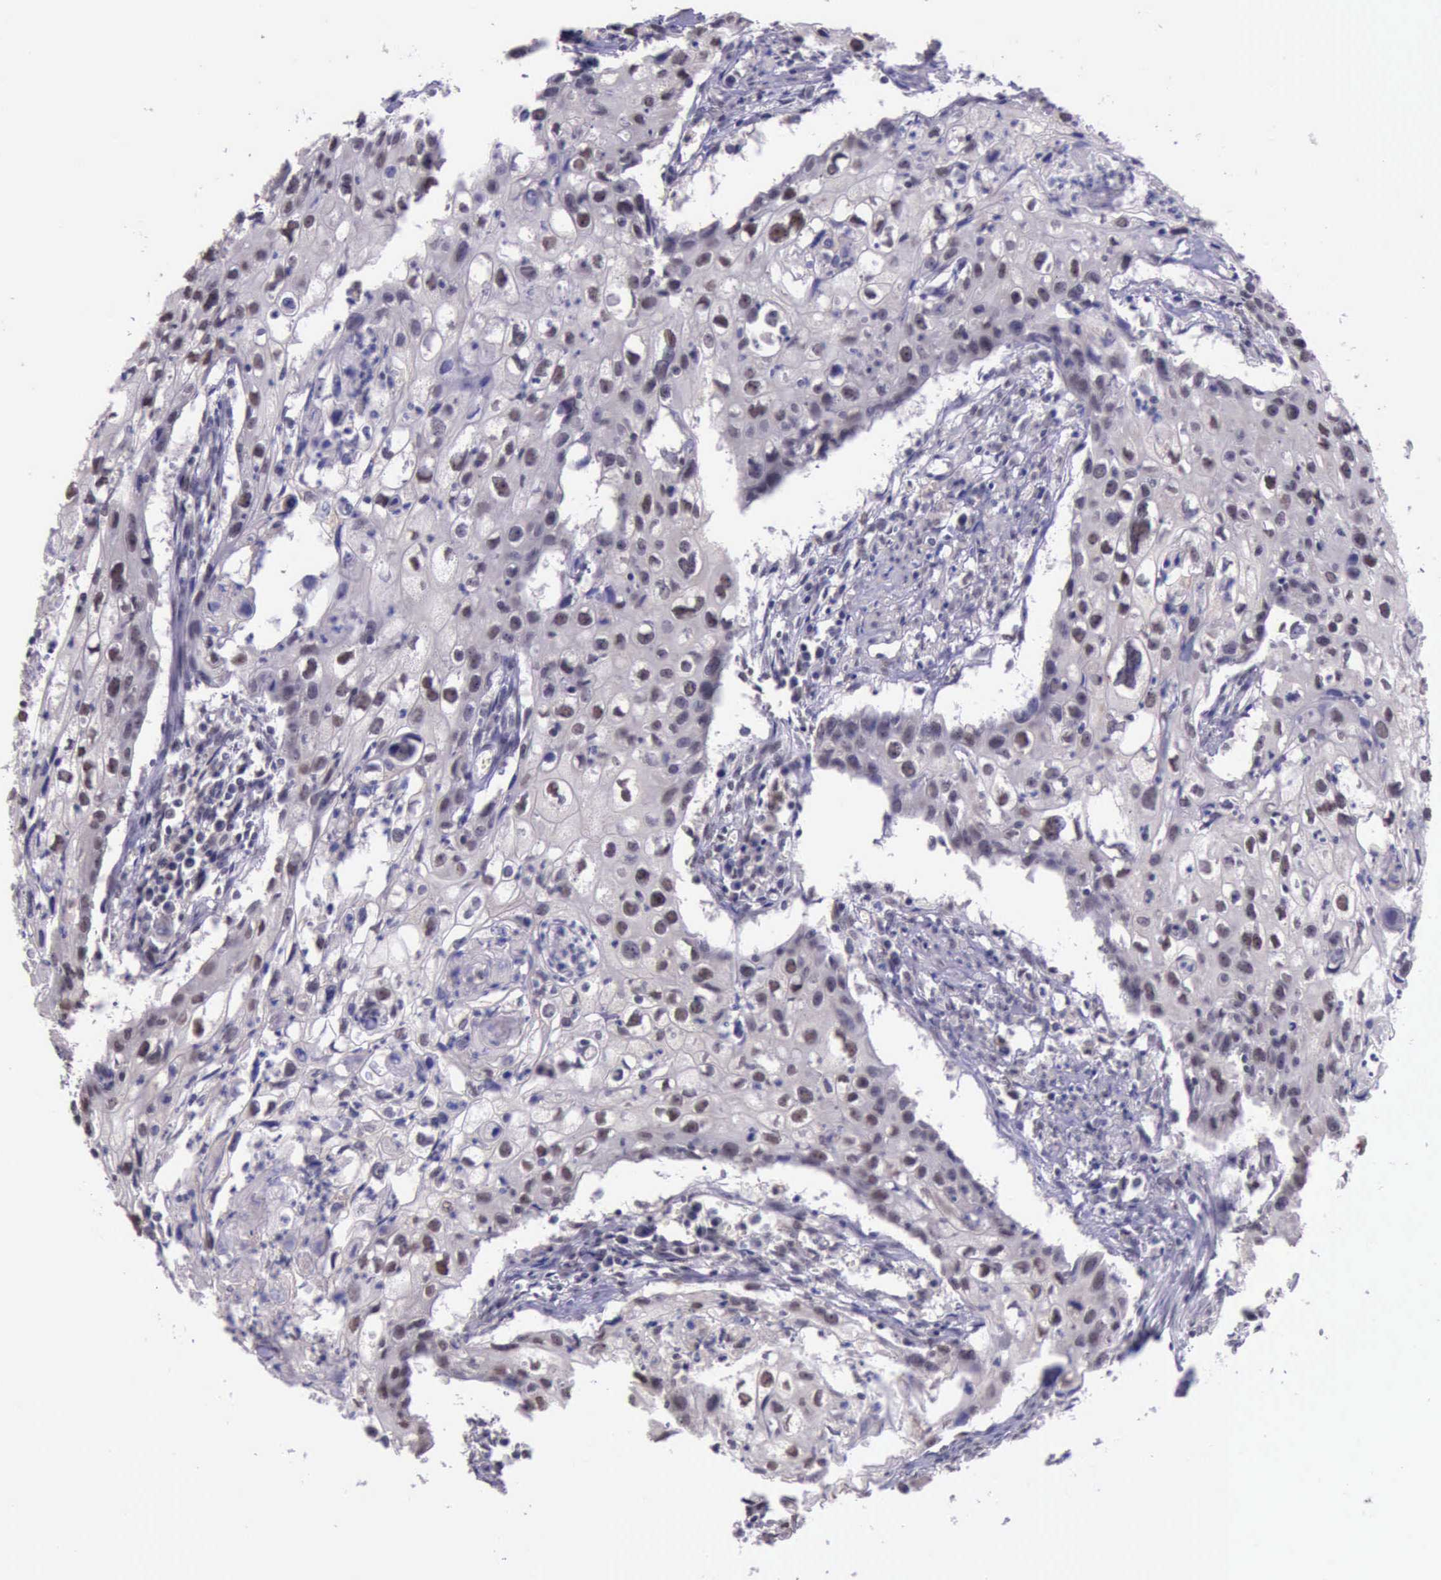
{"staining": {"intensity": "moderate", "quantity": ">75%", "location": "nuclear"}, "tissue": "urothelial cancer", "cell_type": "Tumor cells", "image_type": "cancer", "snomed": [{"axis": "morphology", "description": "Urothelial carcinoma, High grade"}, {"axis": "topography", "description": "Urinary bladder"}], "caption": "The immunohistochemical stain shows moderate nuclear positivity in tumor cells of urothelial carcinoma (high-grade) tissue.", "gene": "PRPF39", "patient": {"sex": "male", "age": 54}}